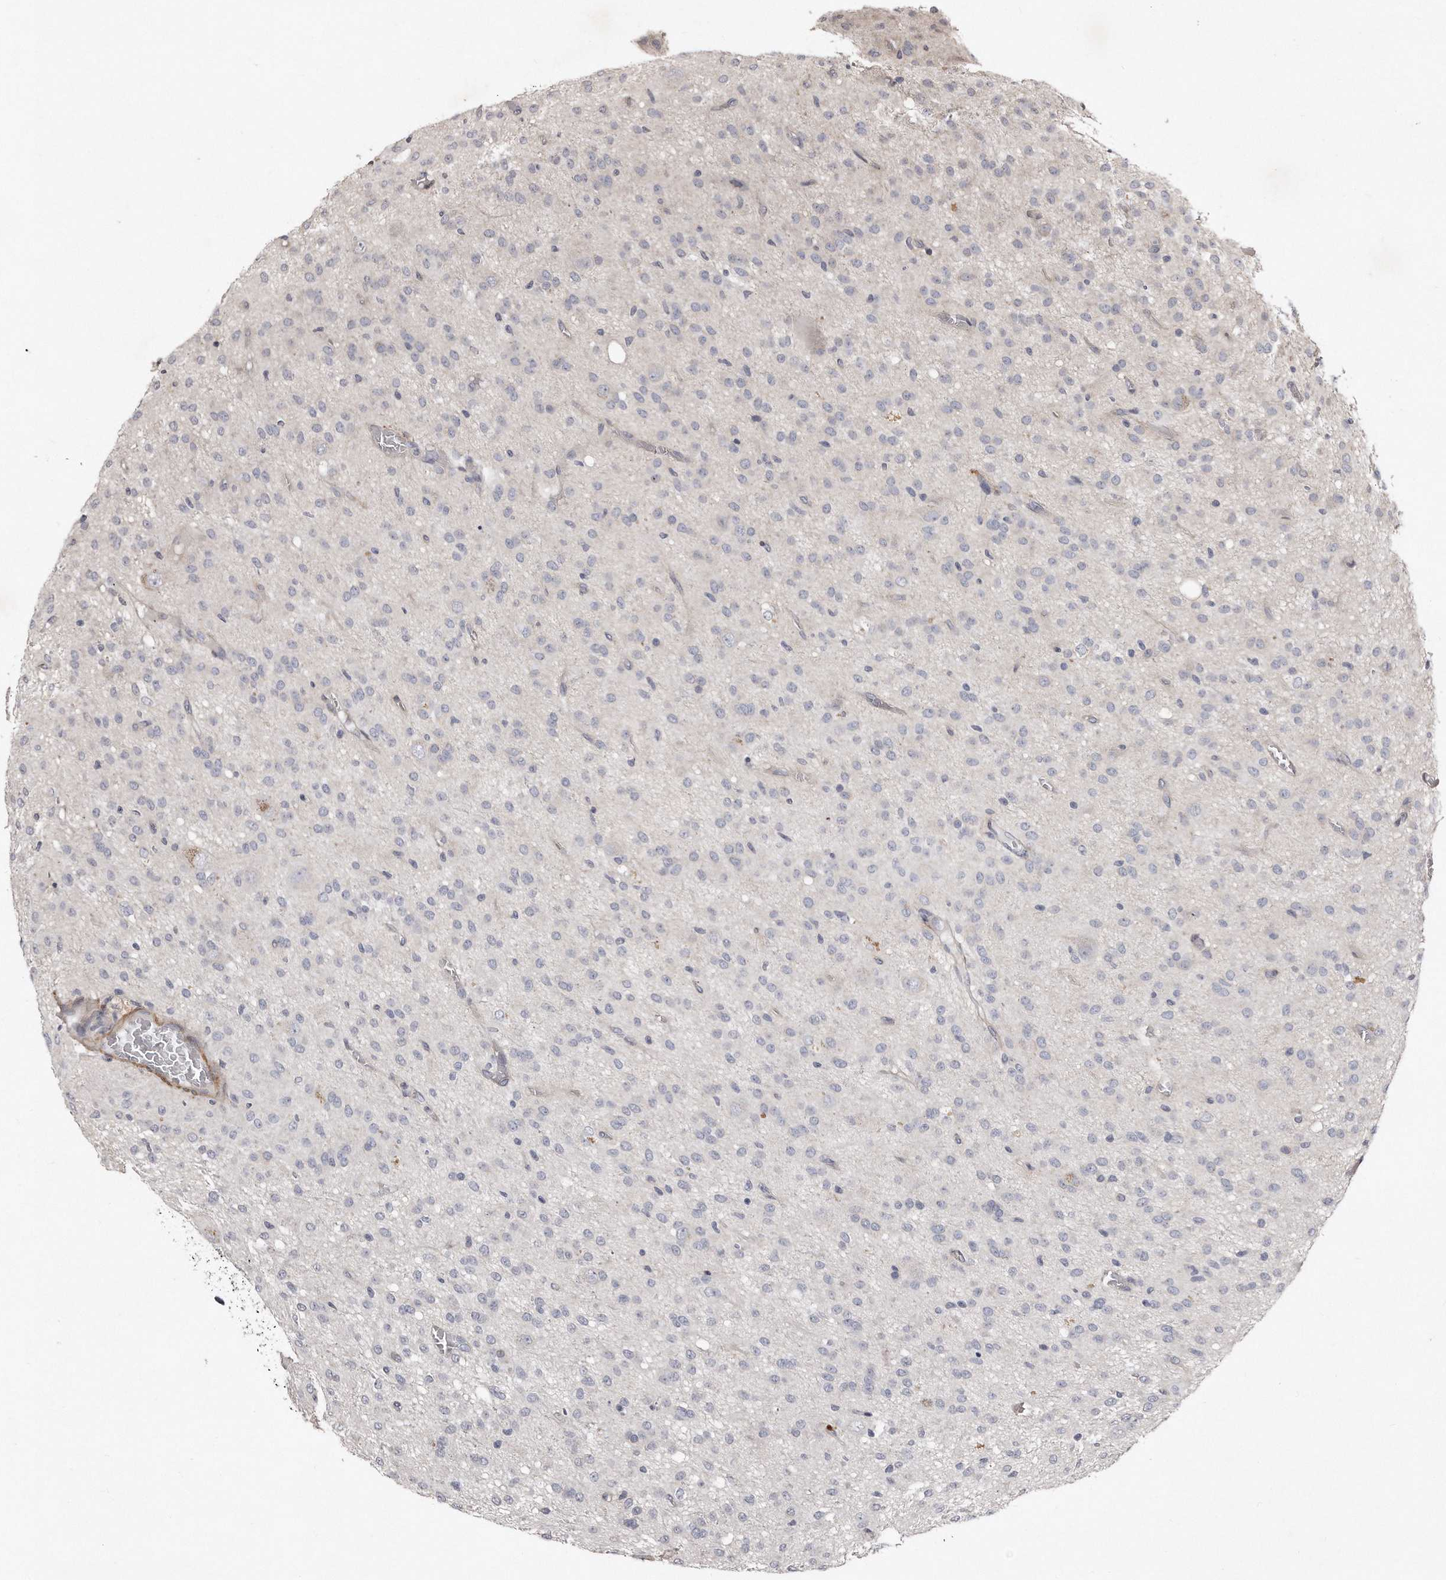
{"staining": {"intensity": "negative", "quantity": "none", "location": "none"}, "tissue": "glioma", "cell_type": "Tumor cells", "image_type": "cancer", "snomed": [{"axis": "morphology", "description": "Glioma, malignant, High grade"}, {"axis": "topography", "description": "Brain"}], "caption": "Immunohistochemistry (IHC) of malignant high-grade glioma reveals no expression in tumor cells.", "gene": "LMOD1", "patient": {"sex": "female", "age": 59}}